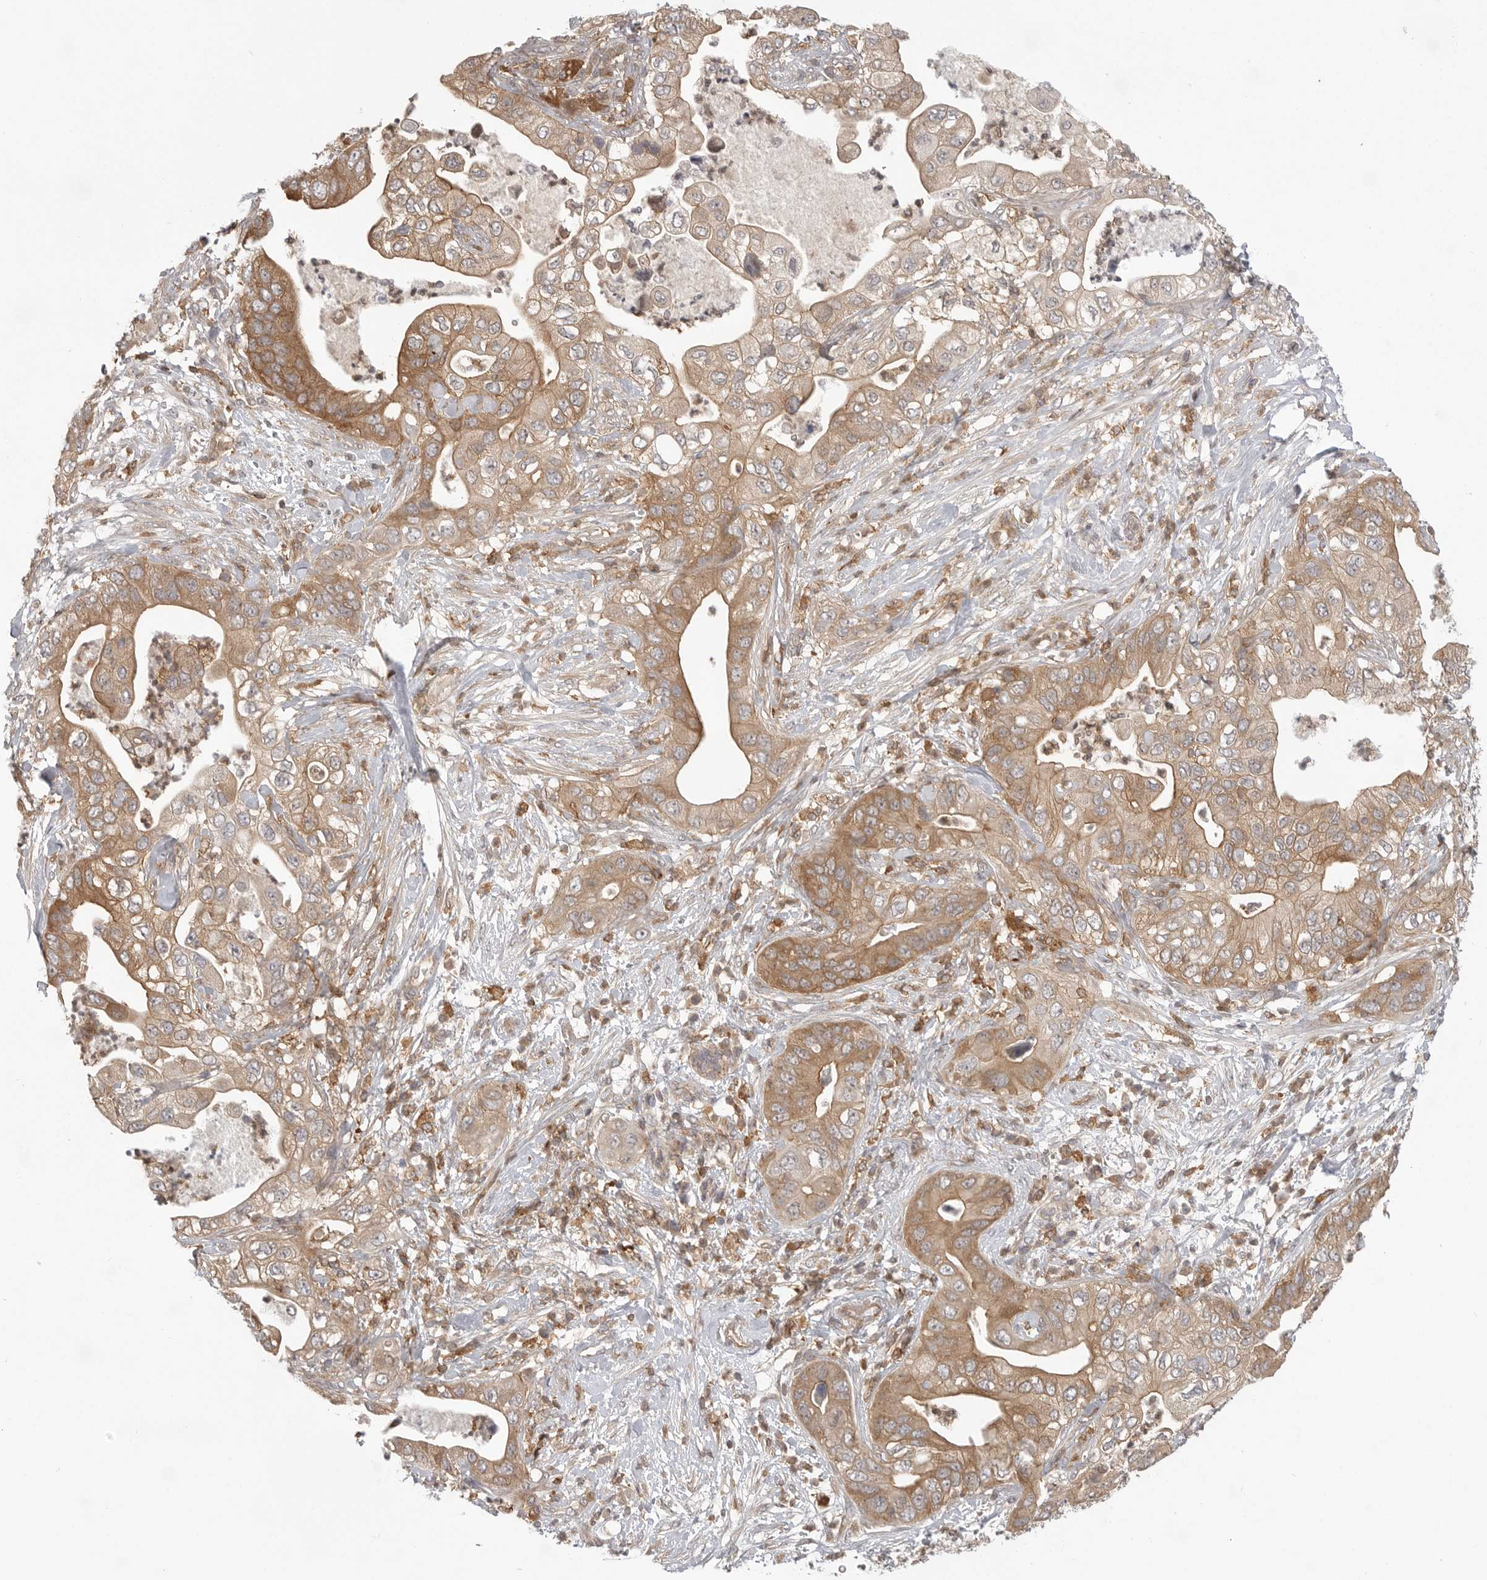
{"staining": {"intensity": "moderate", "quantity": ">75%", "location": "cytoplasmic/membranous"}, "tissue": "pancreatic cancer", "cell_type": "Tumor cells", "image_type": "cancer", "snomed": [{"axis": "morphology", "description": "Adenocarcinoma, NOS"}, {"axis": "topography", "description": "Pancreas"}], "caption": "Pancreatic adenocarcinoma stained for a protein displays moderate cytoplasmic/membranous positivity in tumor cells.", "gene": "DBNL", "patient": {"sex": "female", "age": 78}}